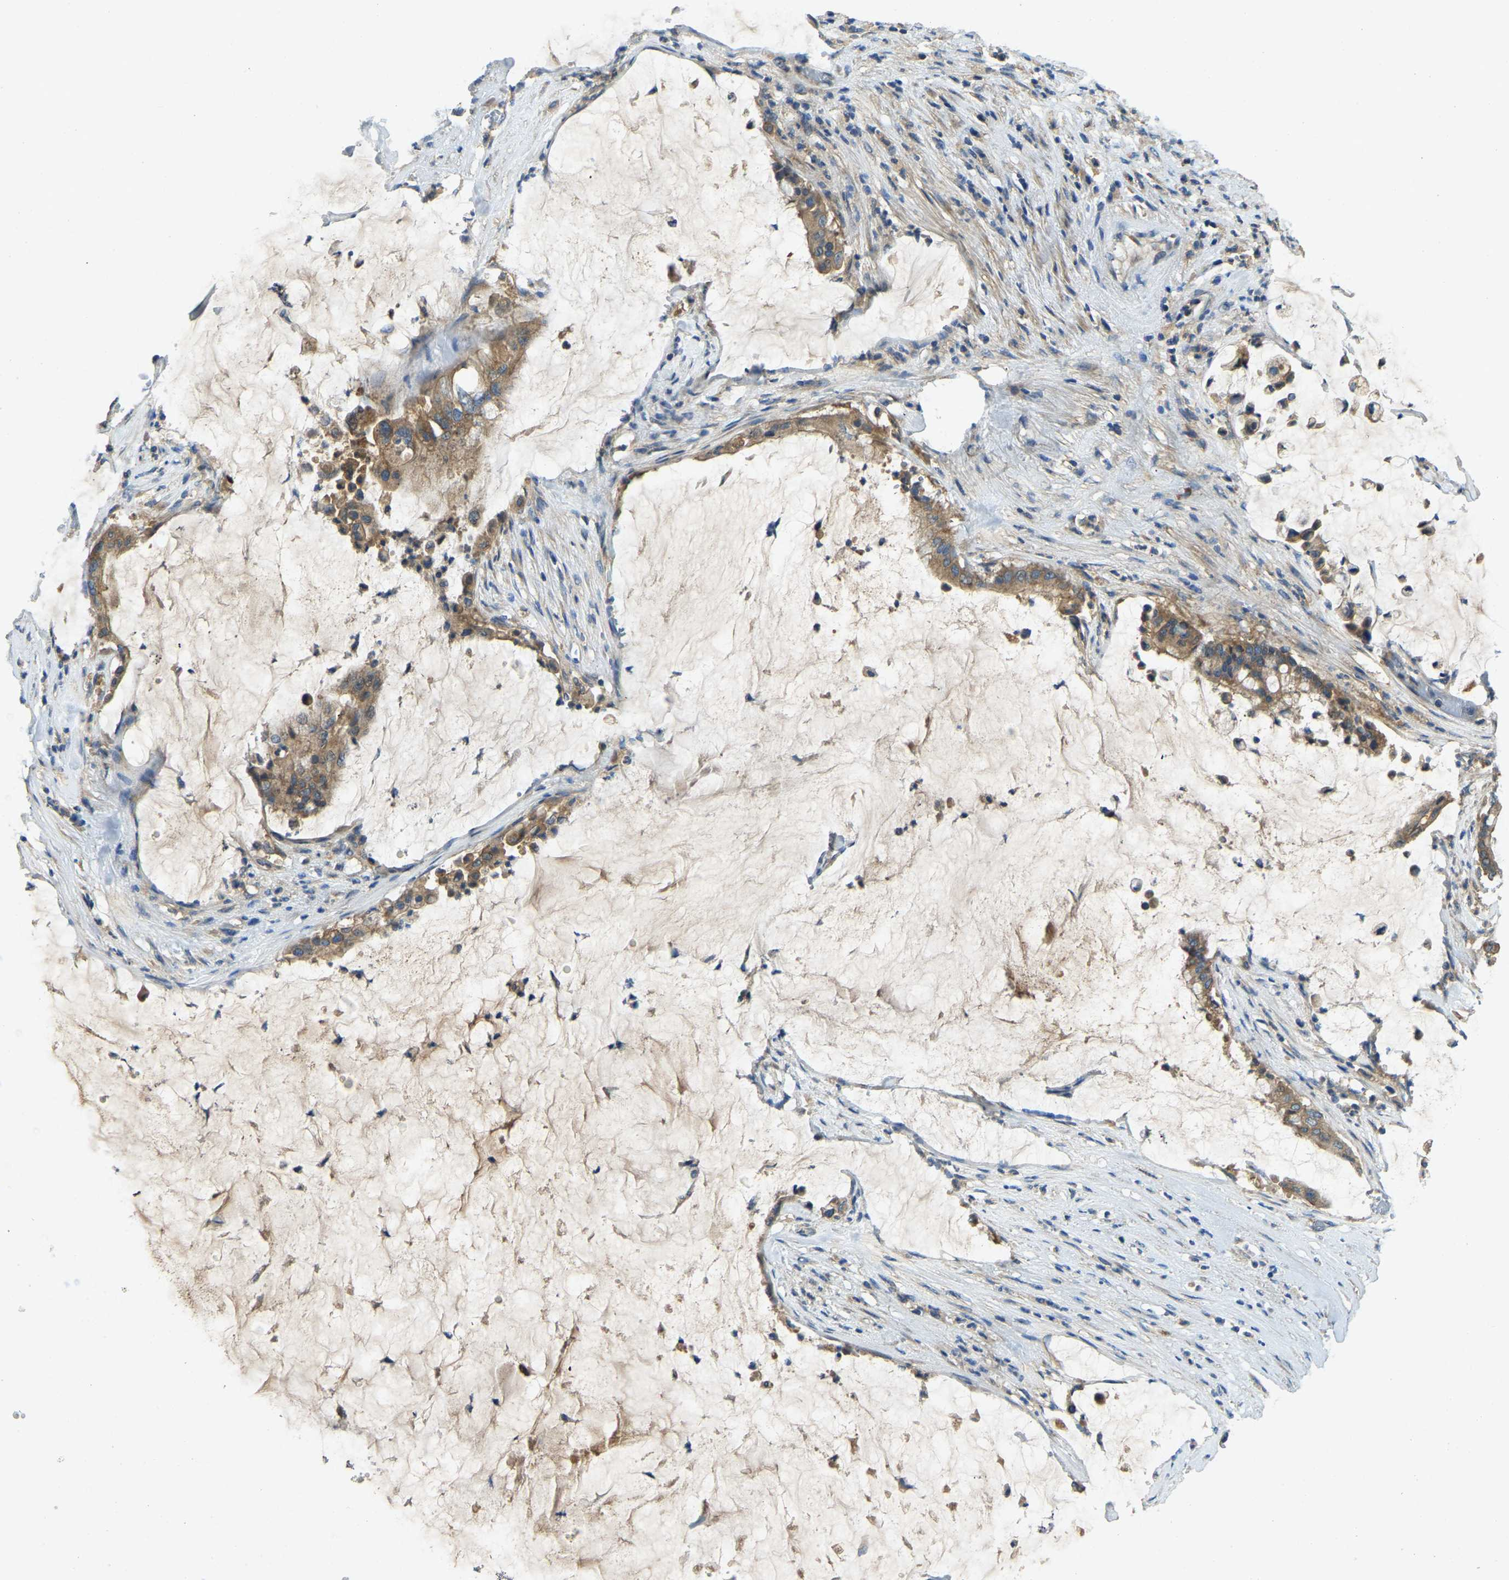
{"staining": {"intensity": "moderate", "quantity": ">75%", "location": "cytoplasmic/membranous"}, "tissue": "pancreatic cancer", "cell_type": "Tumor cells", "image_type": "cancer", "snomed": [{"axis": "morphology", "description": "Adenocarcinoma, NOS"}, {"axis": "topography", "description": "Pancreas"}], "caption": "A medium amount of moderate cytoplasmic/membranous expression is appreciated in approximately >75% of tumor cells in pancreatic cancer tissue.", "gene": "ATP8B1", "patient": {"sex": "male", "age": 41}}